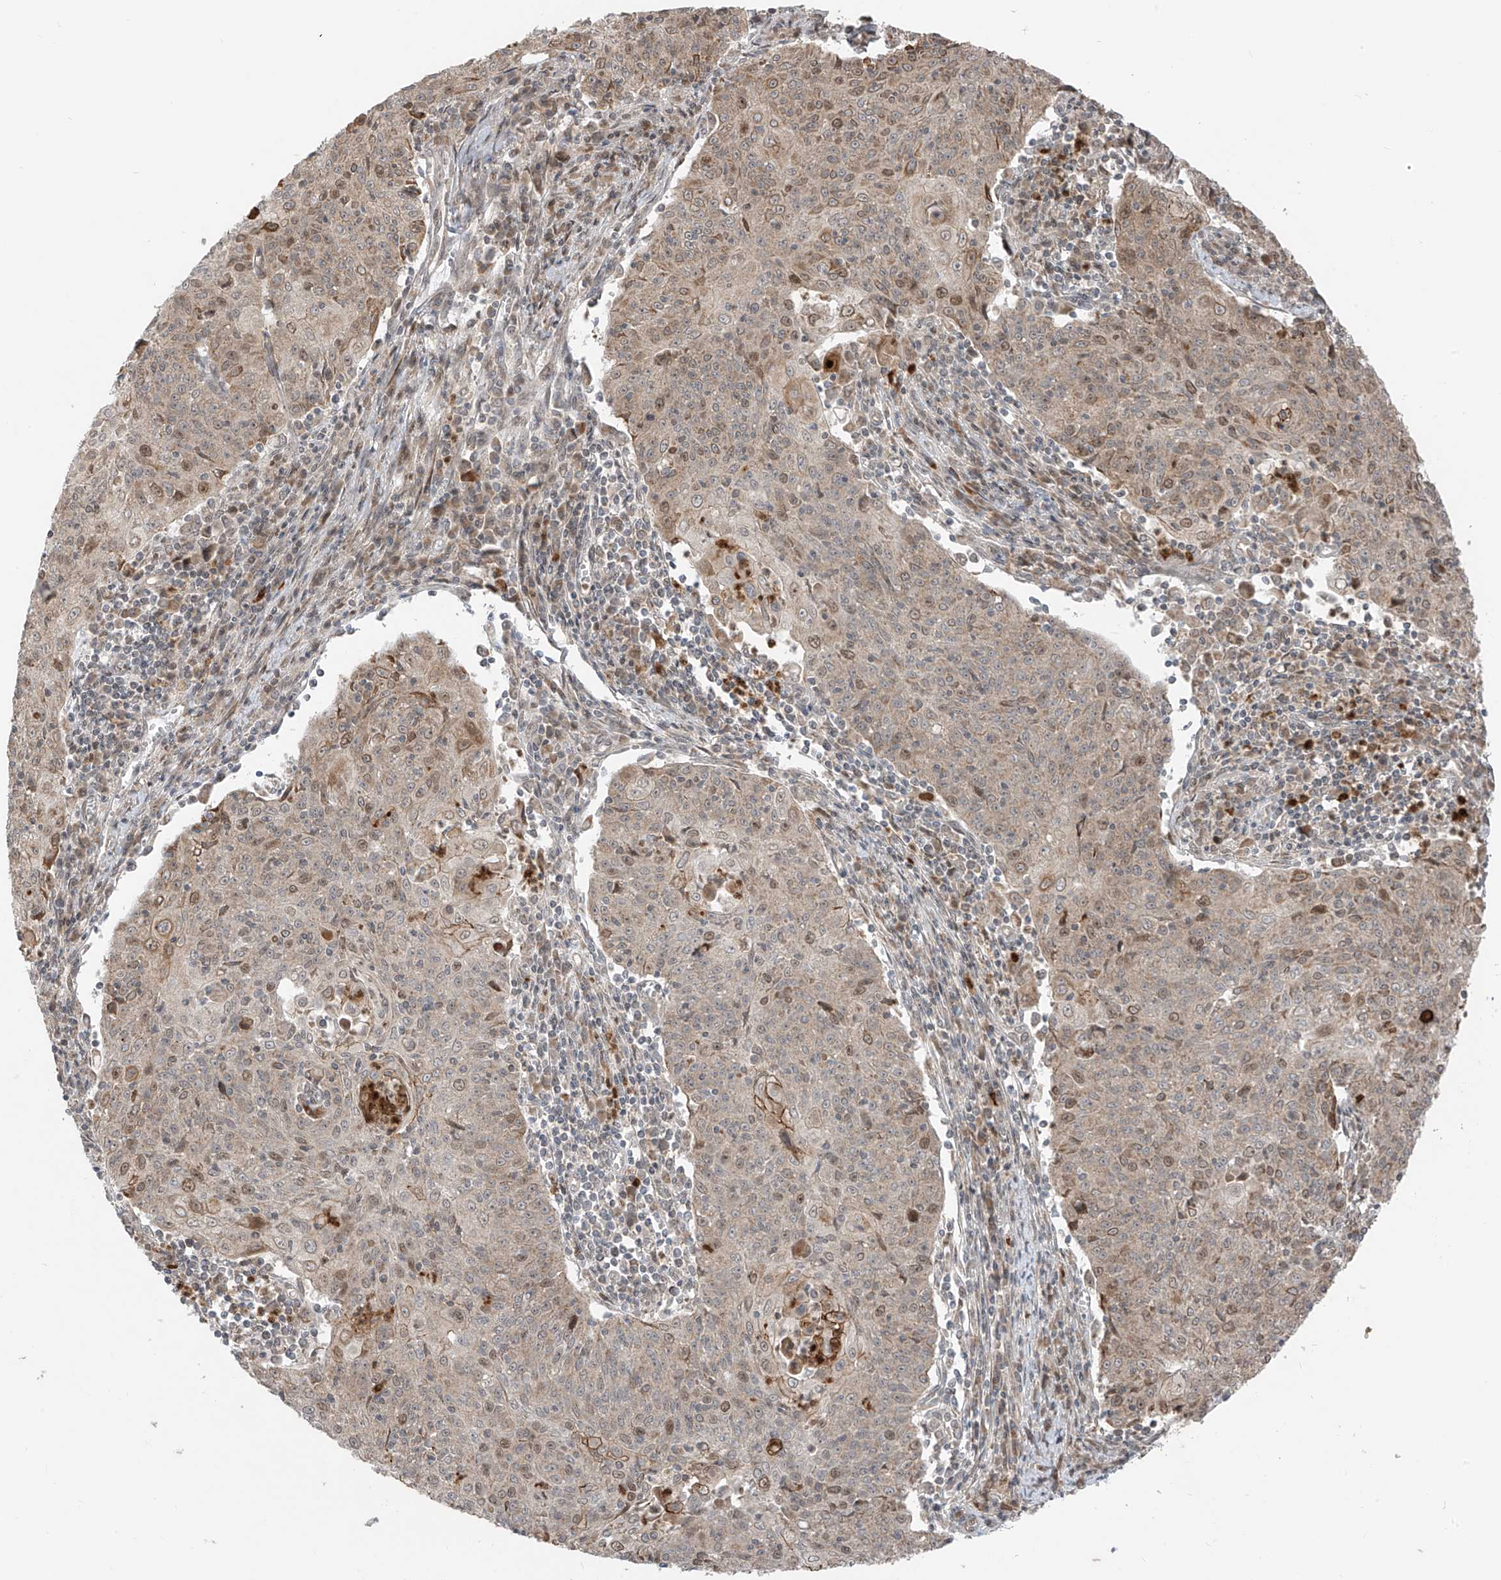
{"staining": {"intensity": "moderate", "quantity": "<25%", "location": "cytoplasmic/membranous,nuclear"}, "tissue": "cervical cancer", "cell_type": "Tumor cells", "image_type": "cancer", "snomed": [{"axis": "morphology", "description": "Squamous cell carcinoma, NOS"}, {"axis": "topography", "description": "Cervix"}], "caption": "Tumor cells reveal low levels of moderate cytoplasmic/membranous and nuclear expression in approximately <25% of cells in squamous cell carcinoma (cervical). Using DAB (3,3'-diaminobenzidine) (brown) and hematoxylin (blue) stains, captured at high magnification using brightfield microscopy.", "gene": "PDE11A", "patient": {"sex": "female", "age": 48}}